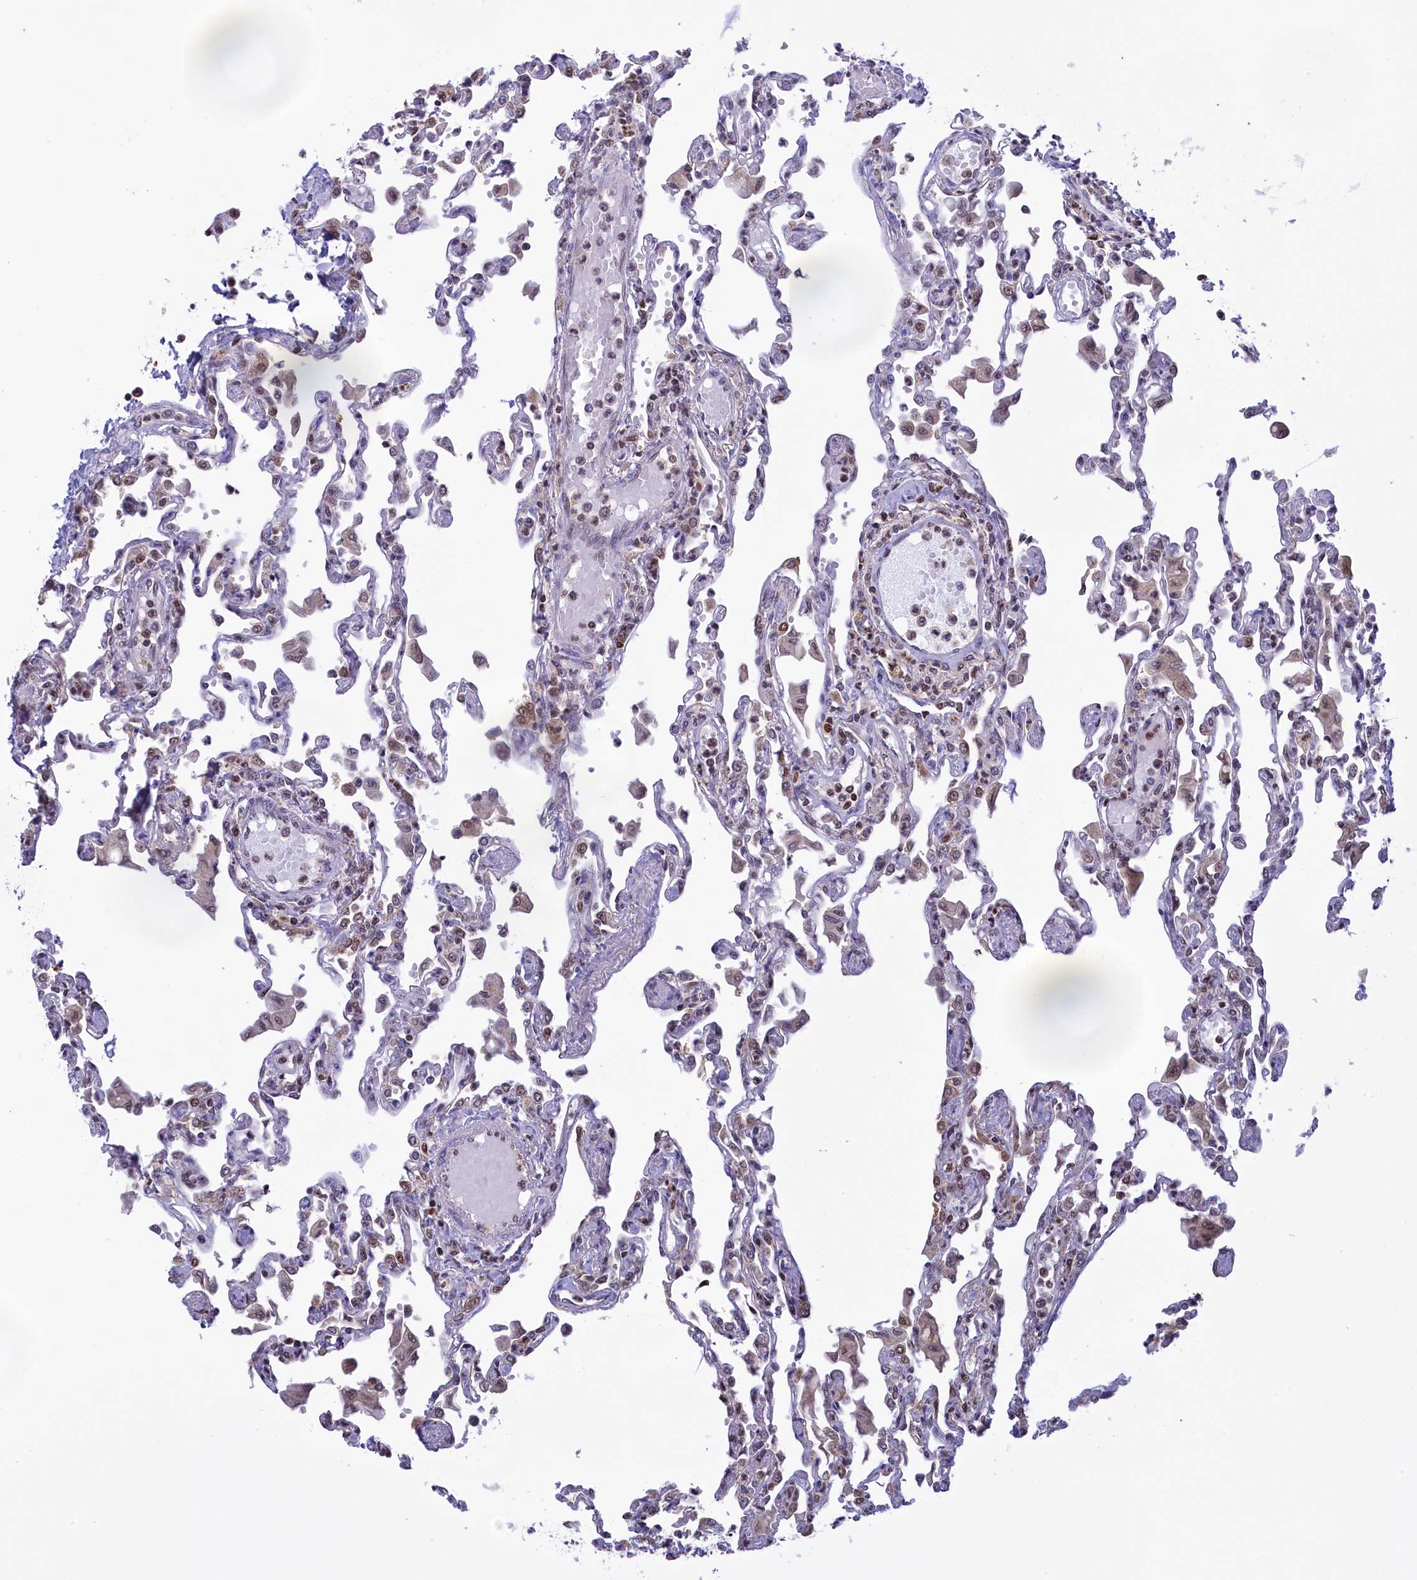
{"staining": {"intensity": "negative", "quantity": "none", "location": "none"}, "tissue": "lung", "cell_type": "Alveolar cells", "image_type": "normal", "snomed": [{"axis": "morphology", "description": "Normal tissue, NOS"}, {"axis": "topography", "description": "Bronchus"}, {"axis": "topography", "description": "Lung"}], "caption": "This is a micrograph of immunohistochemistry staining of normal lung, which shows no positivity in alveolar cells.", "gene": "IZUMO2", "patient": {"sex": "female", "age": 49}}